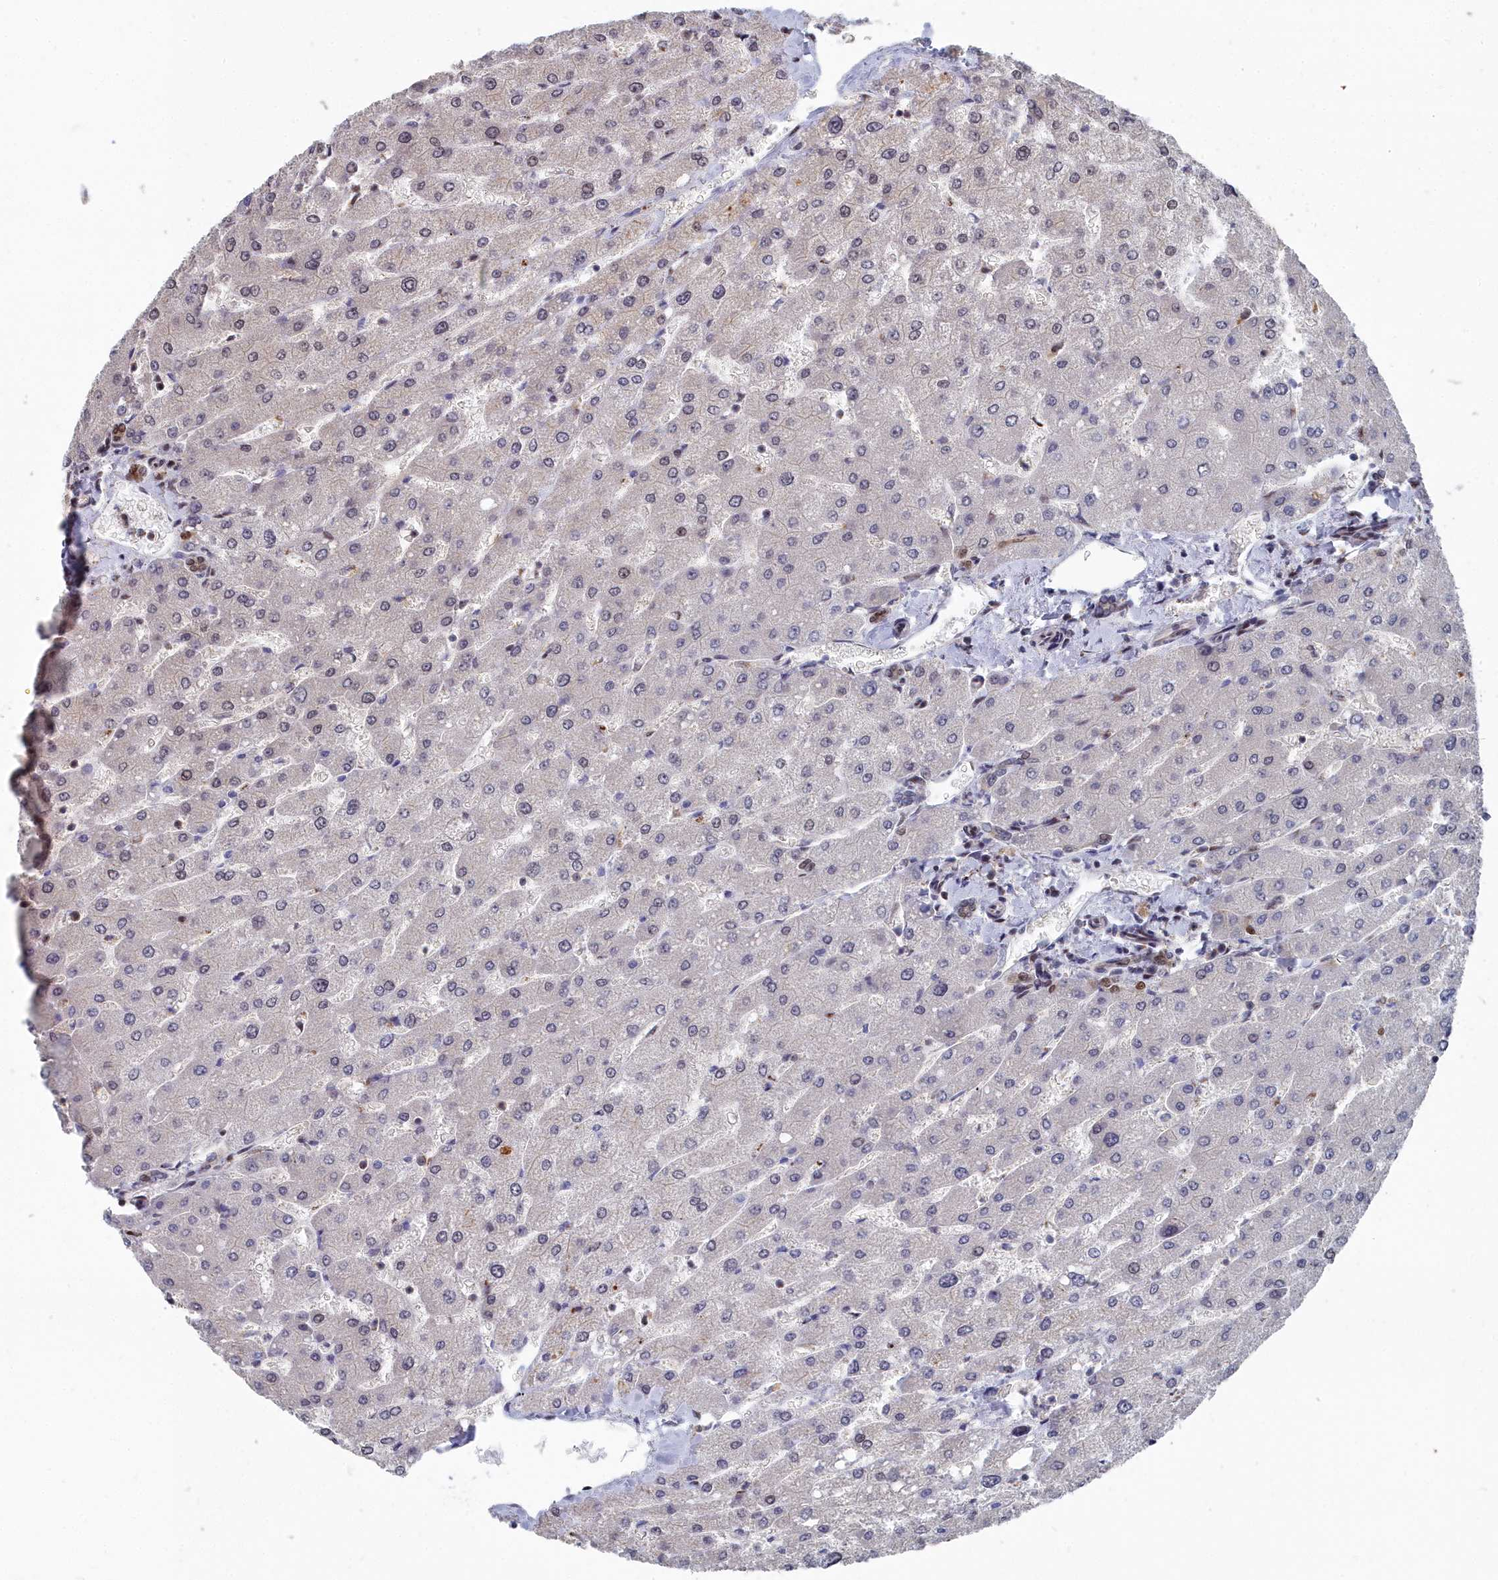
{"staining": {"intensity": "negative", "quantity": "none", "location": "none"}, "tissue": "liver", "cell_type": "Cholangiocytes", "image_type": "normal", "snomed": [{"axis": "morphology", "description": "Normal tissue, NOS"}, {"axis": "topography", "description": "Liver"}], "caption": "High power microscopy histopathology image of an IHC photomicrograph of normal liver, revealing no significant positivity in cholangiocytes.", "gene": "RPS27A", "patient": {"sex": "male", "age": 55}}